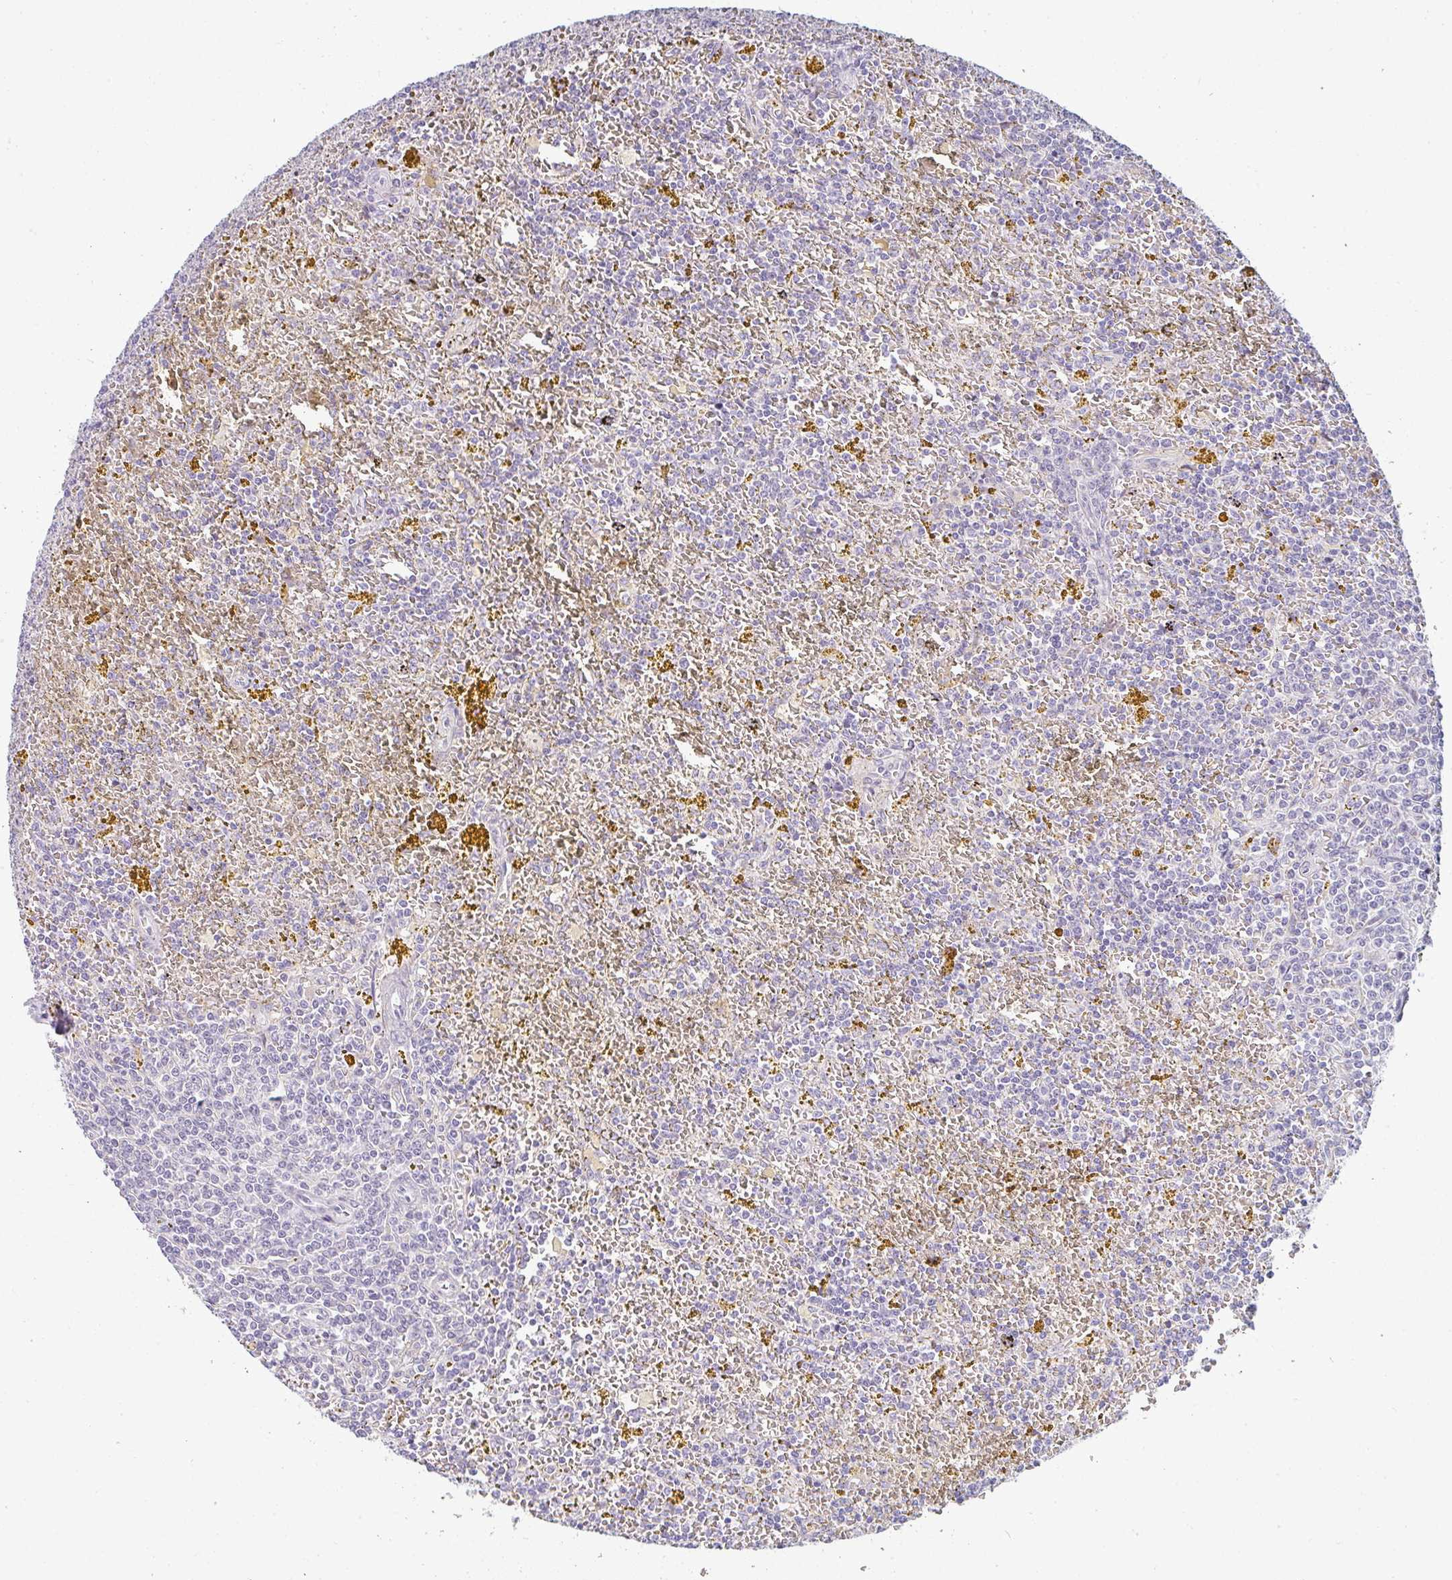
{"staining": {"intensity": "negative", "quantity": "none", "location": "none"}, "tissue": "lymphoma", "cell_type": "Tumor cells", "image_type": "cancer", "snomed": [{"axis": "morphology", "description": "Malignant lymphoma, non-Hodgkin's type, Low grade"}, {"axis": "topography", "description": "Spleen"}, {"axis": "topography", "description": "Lymph node"}], "caption": "A photomicrograph of lymphoma stained for a protein reveals no brown staining in tumor cells.", "gene": "PPFIA4", "patient": {"sex": "female", "age": 66}}